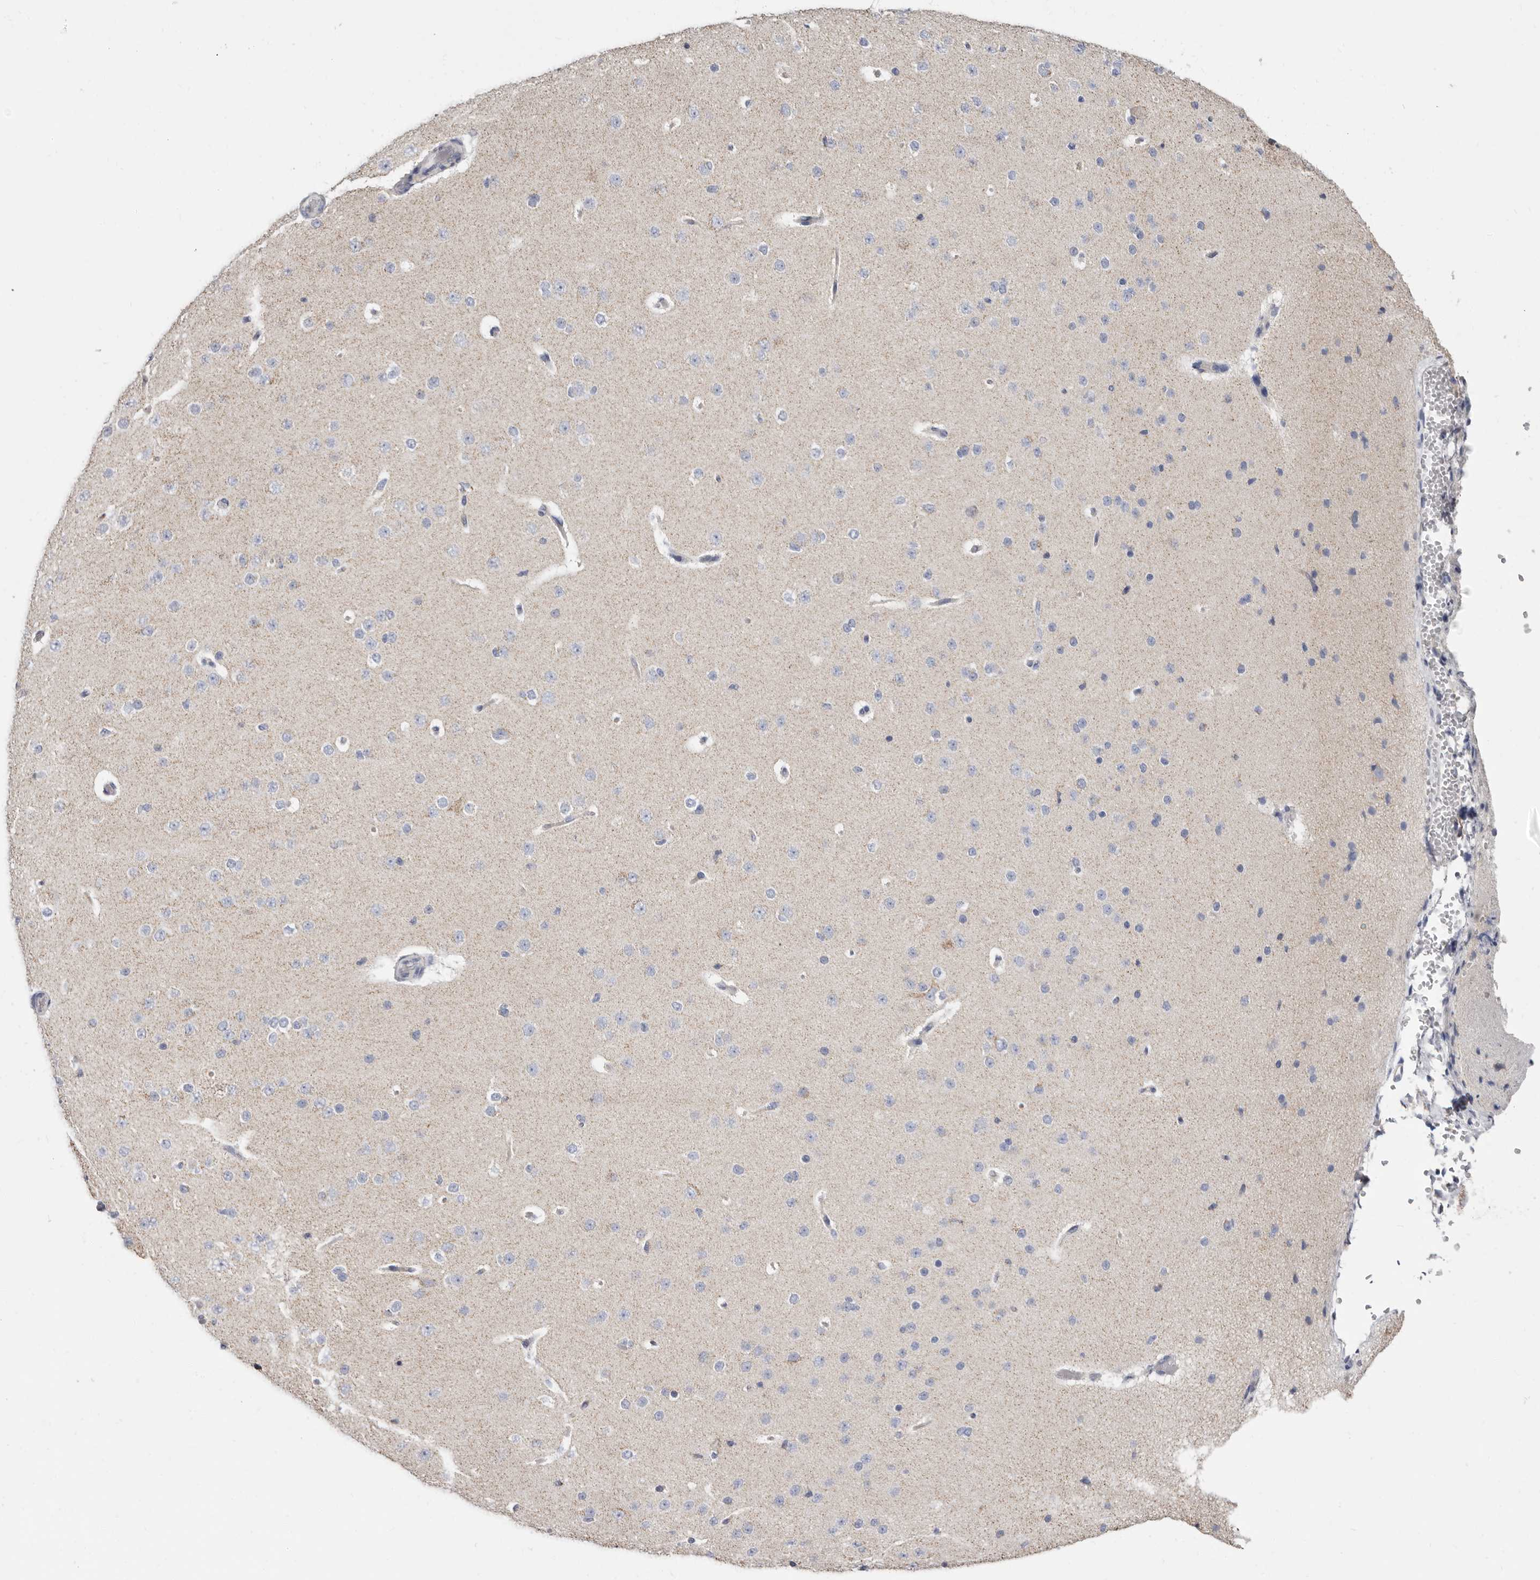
{"staining": {"intensity": "negative", "quantity": "none", "location": "none"}, "tissue": "cerebral cortex", "cell_type": "Endothelial cells", "image_type": "normal", "snomed": [{"axis": "morphology", "description": "Normal tissue, NOS"}, {"axis": "morphology", "description": "Developmental malformation"}, {"axis": "topography", "description": "Cerebral cortex"}], "caption": "Protein analysis of unremarkable cerebral cortex demonstrates no significant staining in endothelial cells. (DAB immunohistochemistry with hematoxylin counter stain).", "gene": "RSPO2", "patient": {"sex": "female", "age": 30}}